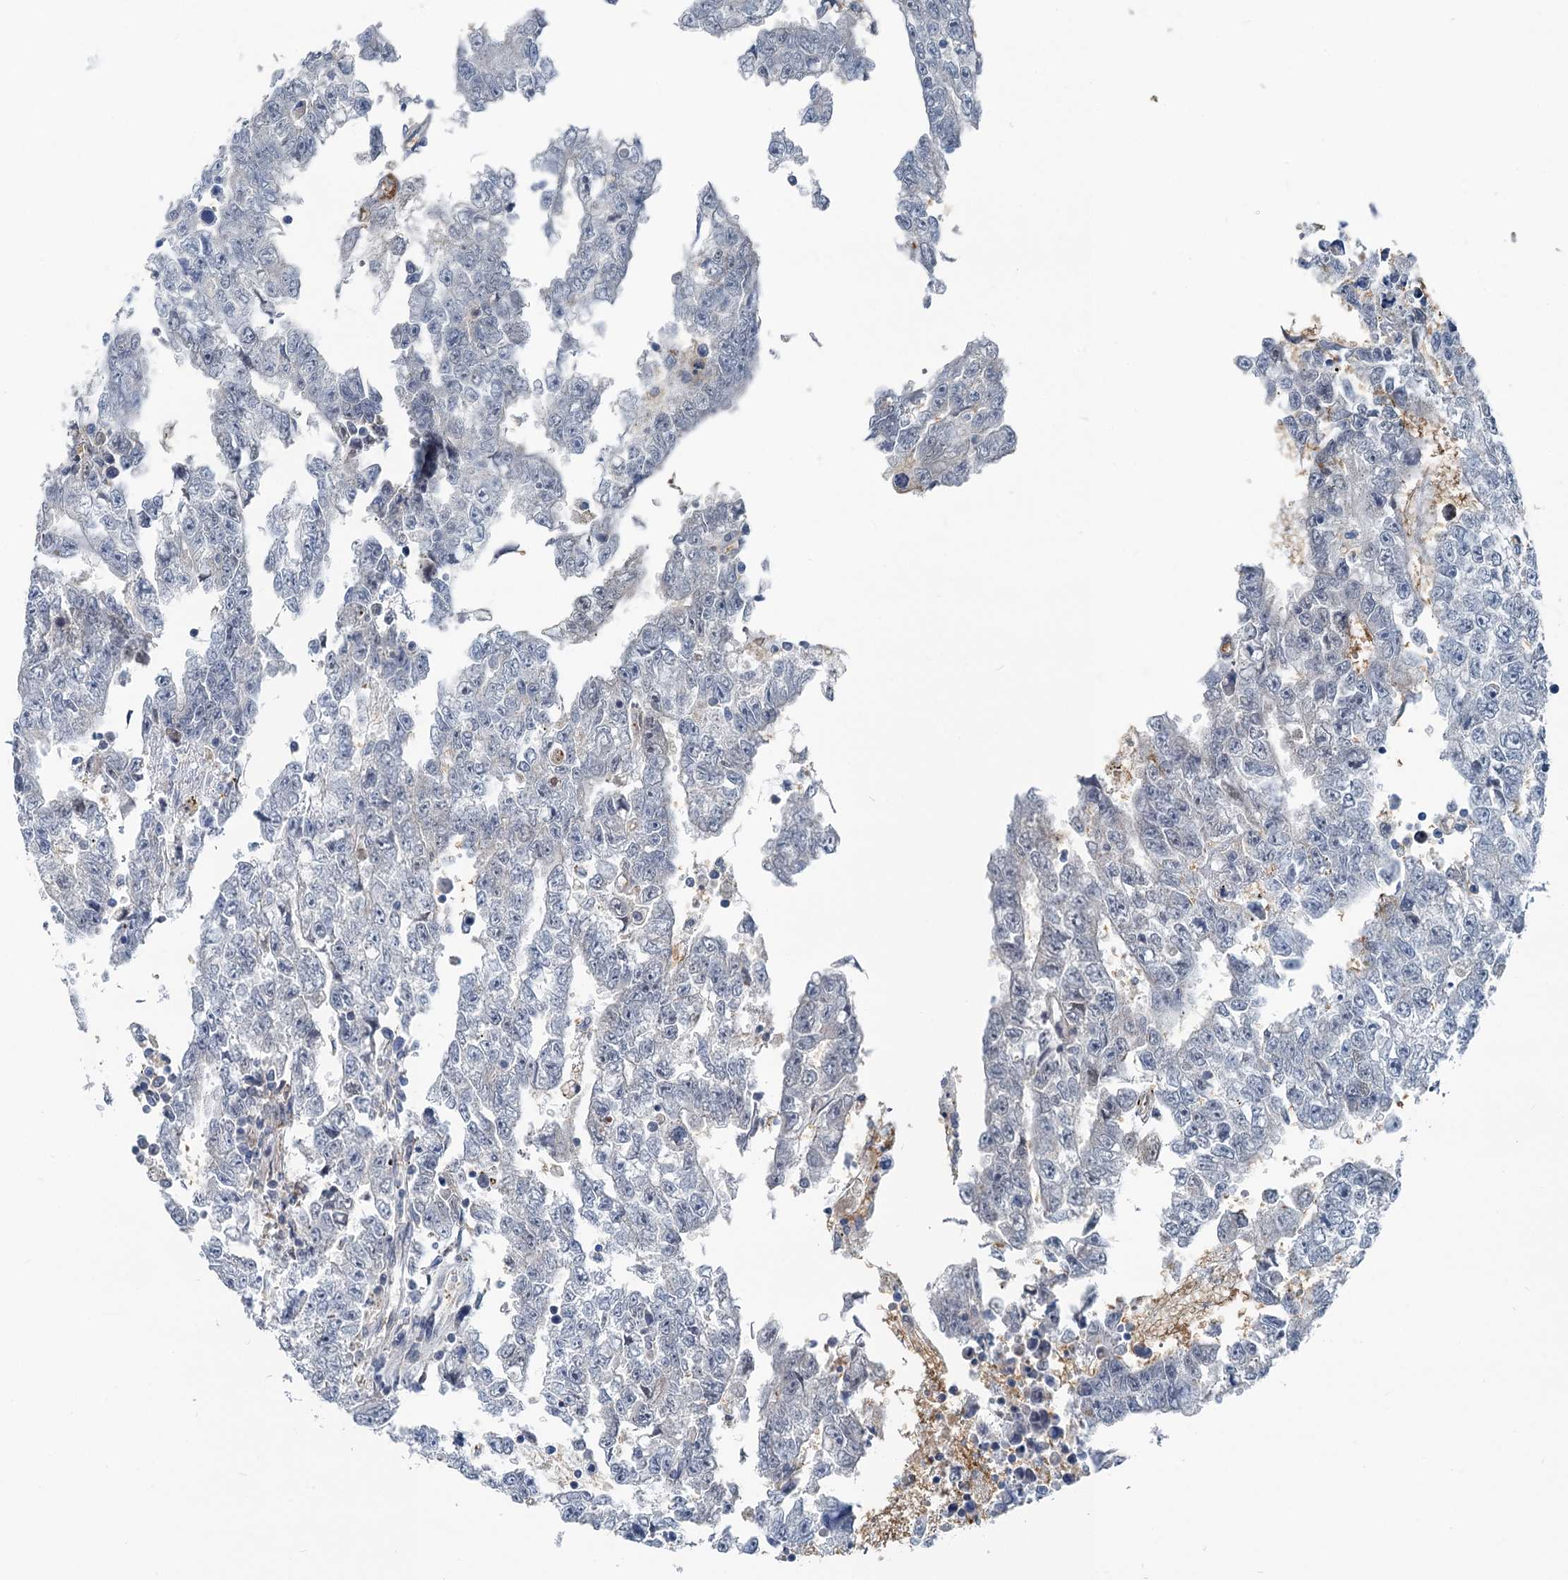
{"staining": {"intensity": "negative", "quantity": "none", "location": "none"}, "tissue": "testis cancer", "cell_type": "Tumor cells", "image_type": "cancer", "snomed": [{"axis": "morphology", "description": "Carcinoma, Embryonal, NOS"}, {"axis": "topography", "description": "Testis"}], "caption": "Tumor cells are negative for brown protein staining in embryonal carcinoma (testis).", "gene": "GCLM", "patient": {"sex": "male", "age": 25}}